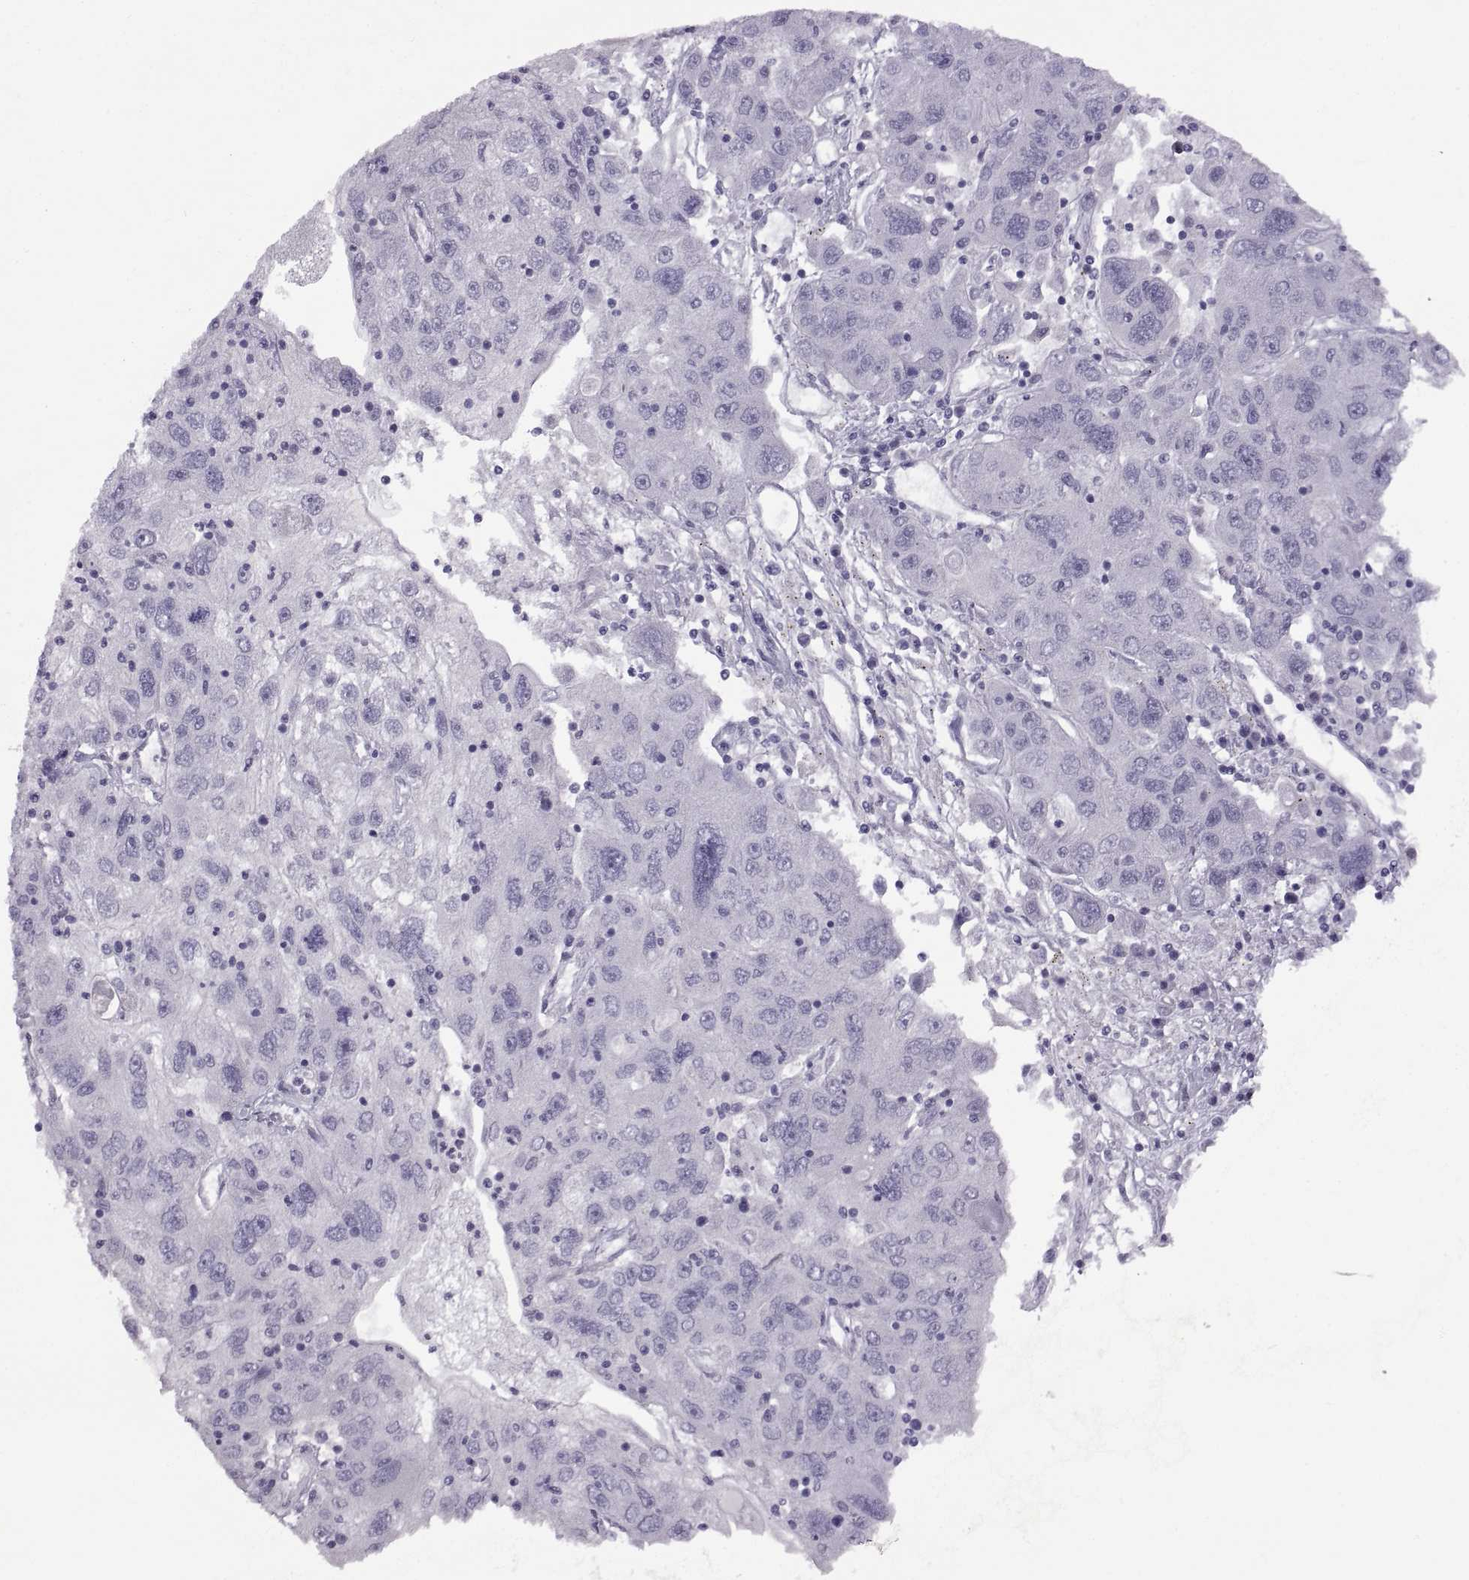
{"staining": {"intensity": "negative", "quantity": "none", "location": "none"}, "tissue": "stomach cancer", "cell_type": "Tumor cells", "image_type": "cancer", "snomed": [{"axis": "morphology", "description": "Adenocarcinoma, NOS"}, {"axis": "topography", "description": "Stomach"}], "caption": "Tumor cells show no significant protein staining in adenocarcinoma (stomach).", "gene": "RDM1", "patient": {"sex": "male", "age": 56}}